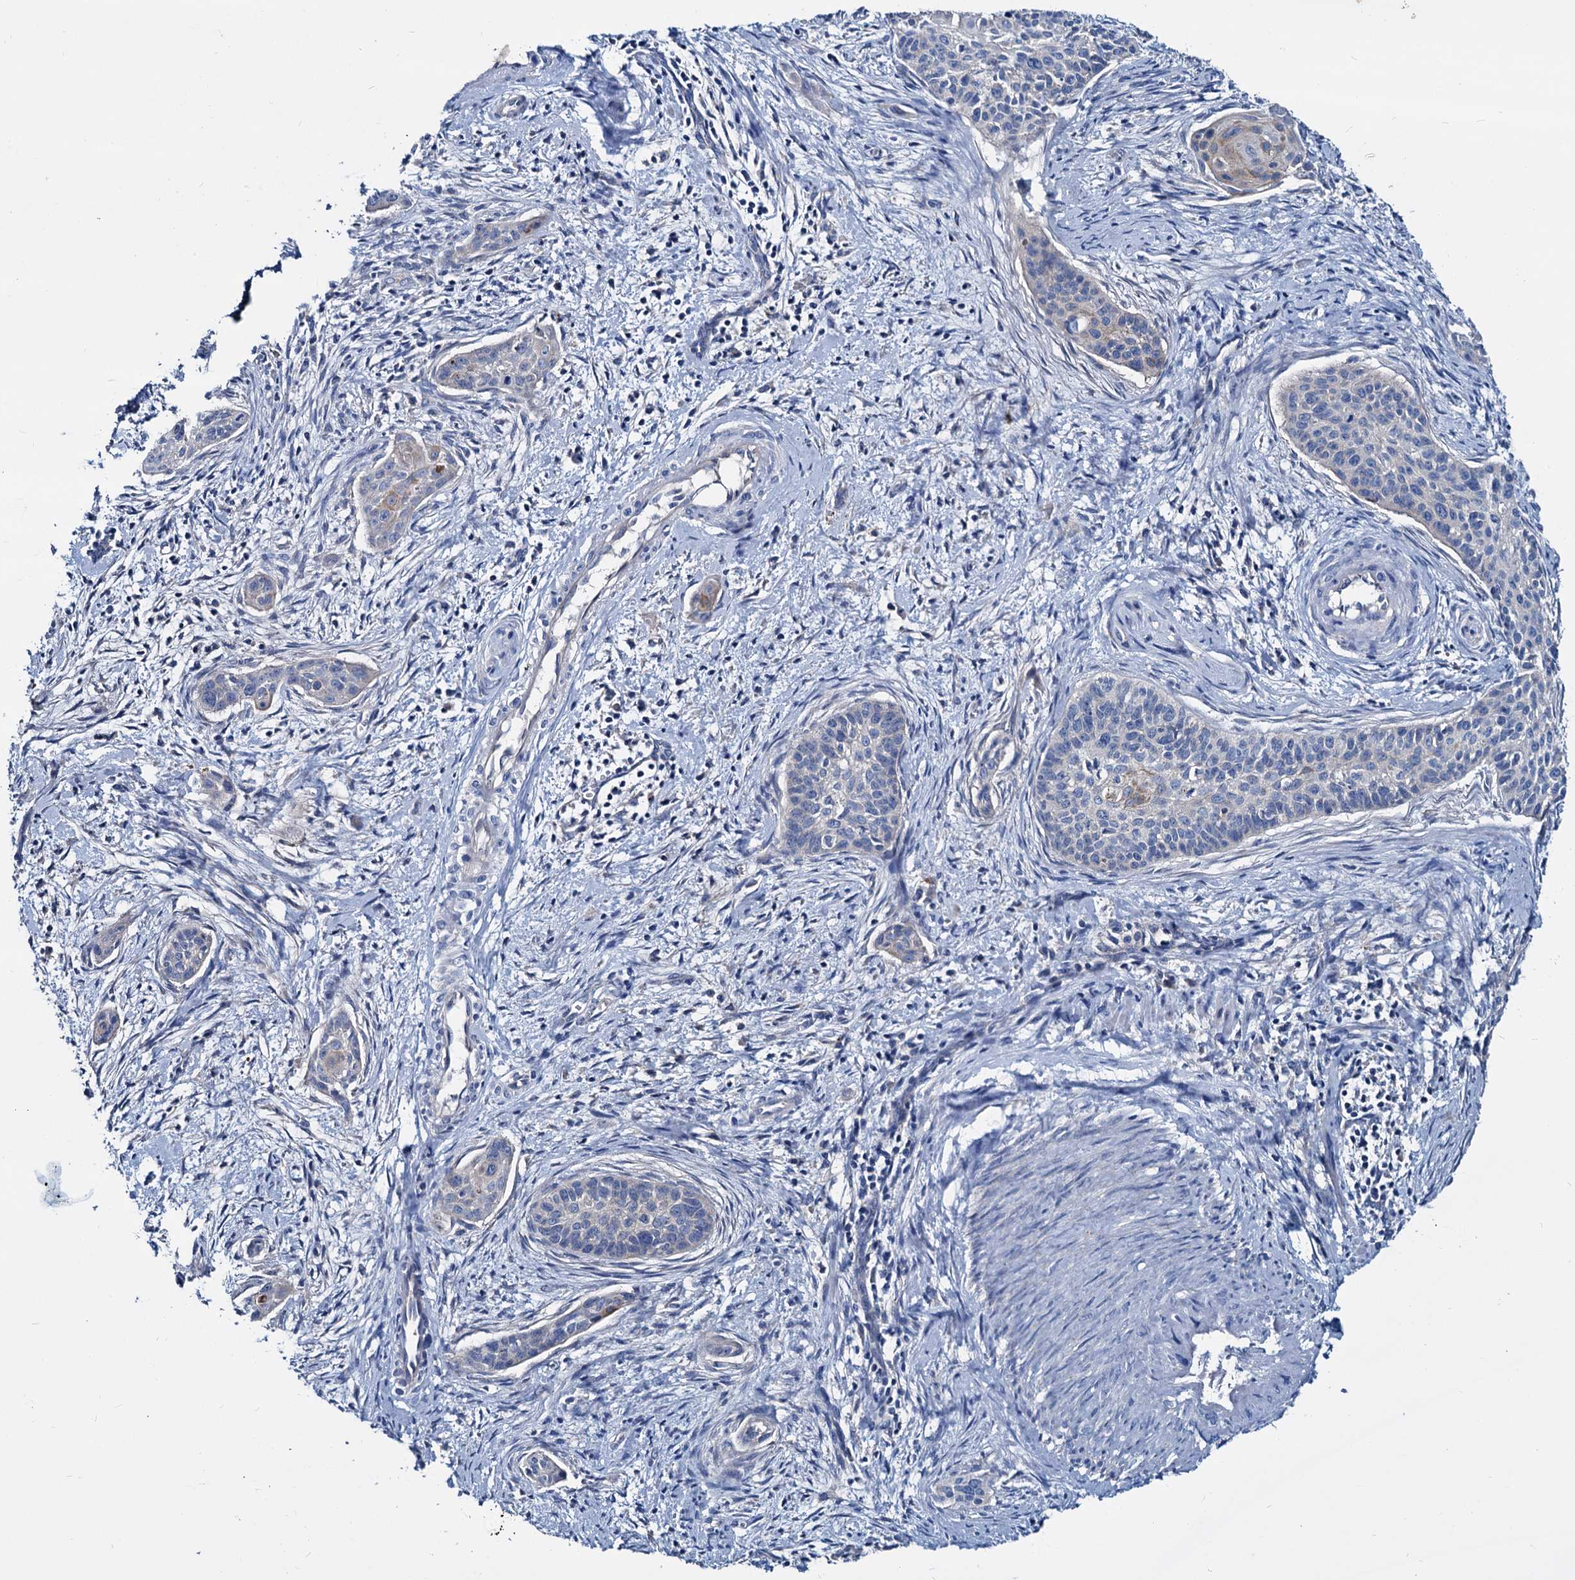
{"staining": {"intensity": "negative", "quantity": "none", "location": "none"}, "tissue": "cervical cancer", "cell_type": "Tumor cells", "image_type": "cancer", "snomed": [{"axis": "morphology", "description": "Squamous cell carcinoma, NOS"}, {"axis": "topography", "description": "Cervix"}], "caption": "IHC image of human cervical squamous cell carcinoma stained for a protein (brown), which reveals no expression in tumor cells.", "gene": "DYDC2", "patient": {"sex": "female", "age": 33}}